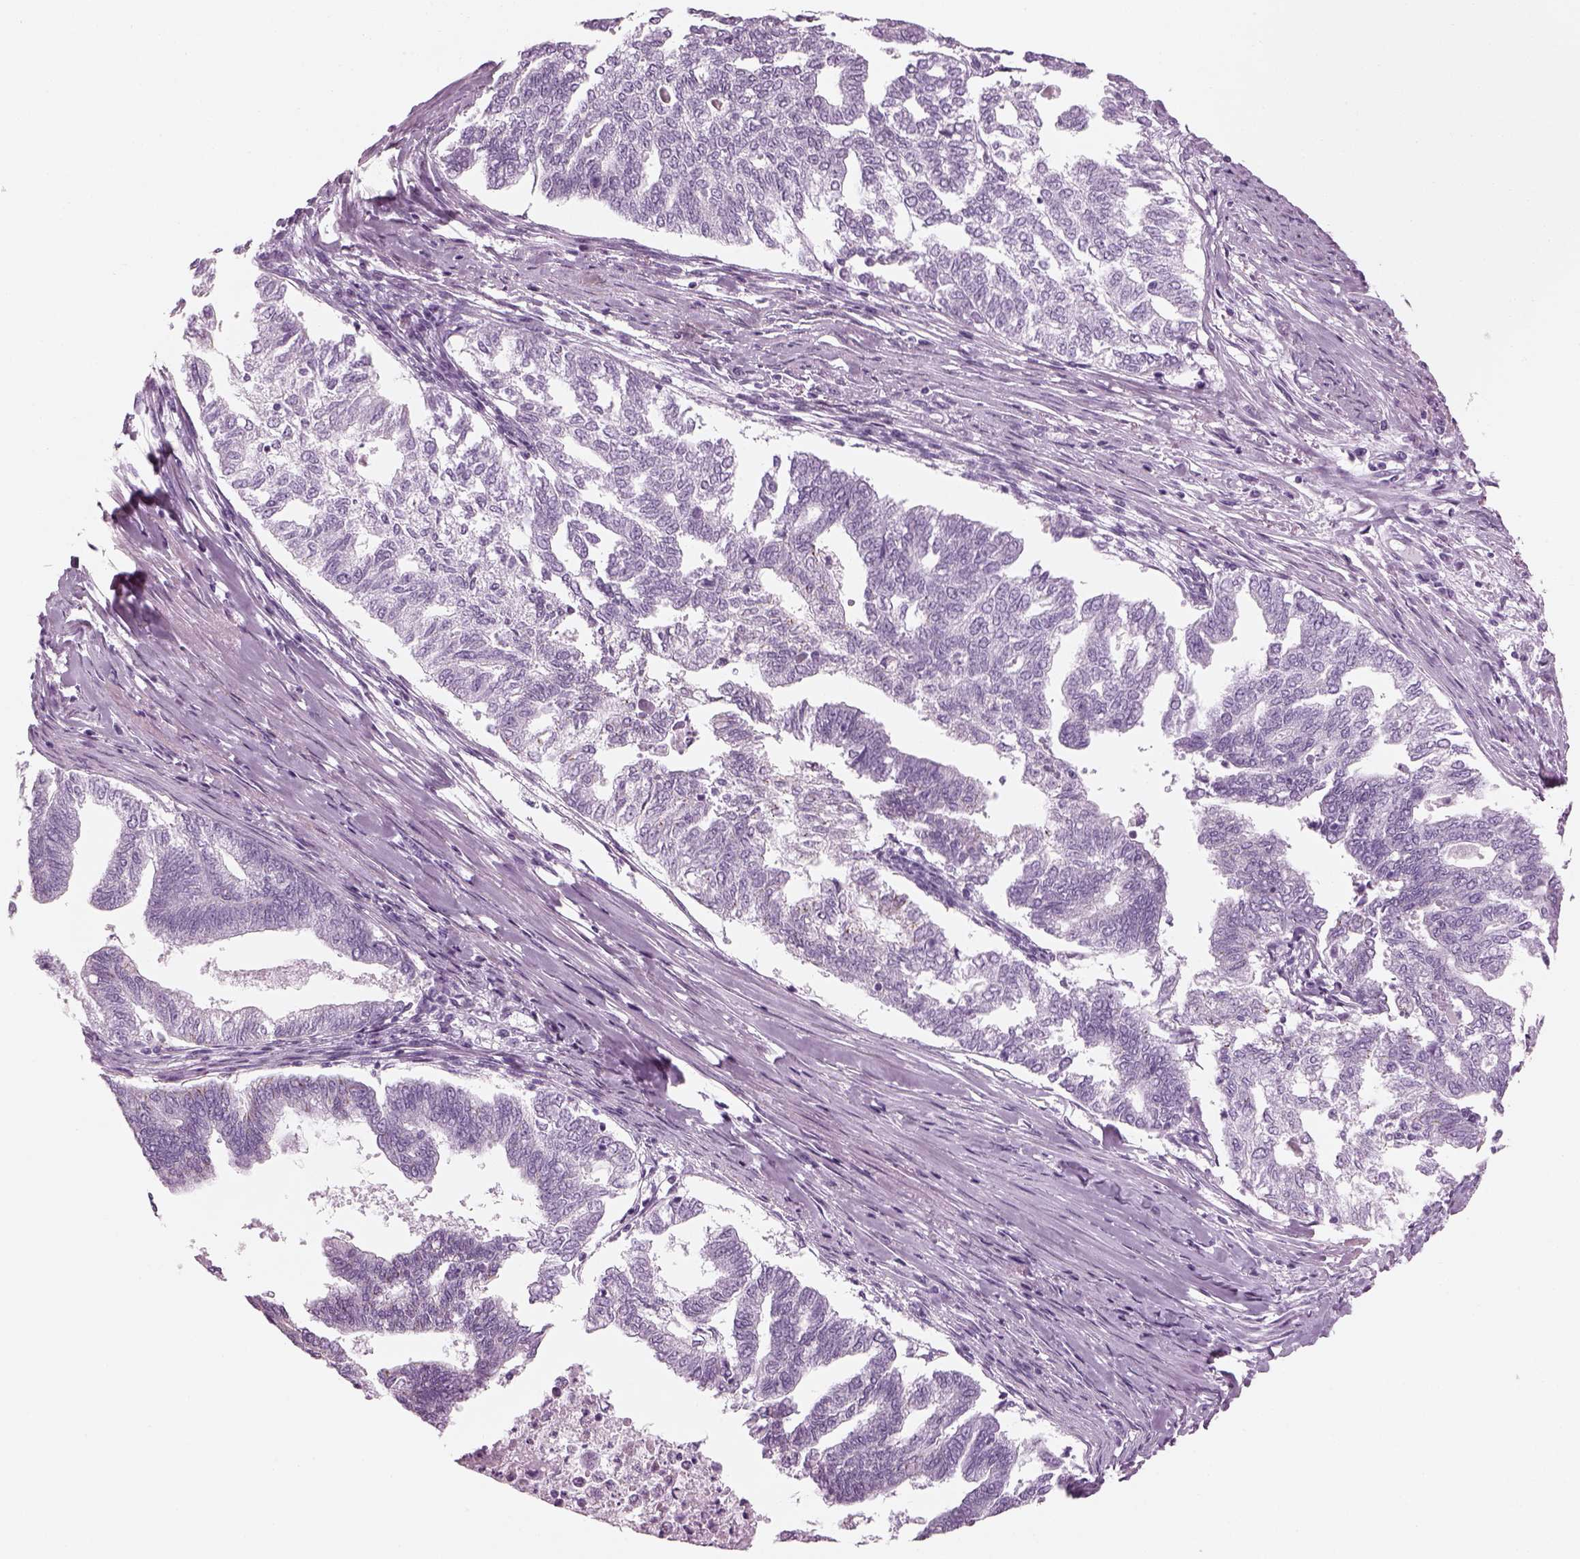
{"staining": {"intensity": "negative", "quantity": "none", "location": "none"}, "tissue": "endometrial cancer", "cell_type": "Tumor cells", "image_type": "cancer", "snomed": [{"axis": "morphology", "description": "Adenocarcinoma, NOS"}, {"axis": "topography", "description": "Endometrium"}], "caption": "Tumor cells are negative for protein expression in human endometrial cancer (adenocarcinoma). The staining is performed using DAB brown chromogen with nuclei counter-stained in using hematoxylin.", "gene": "SAG", "patient": {"sex": "female", "age": 79}}